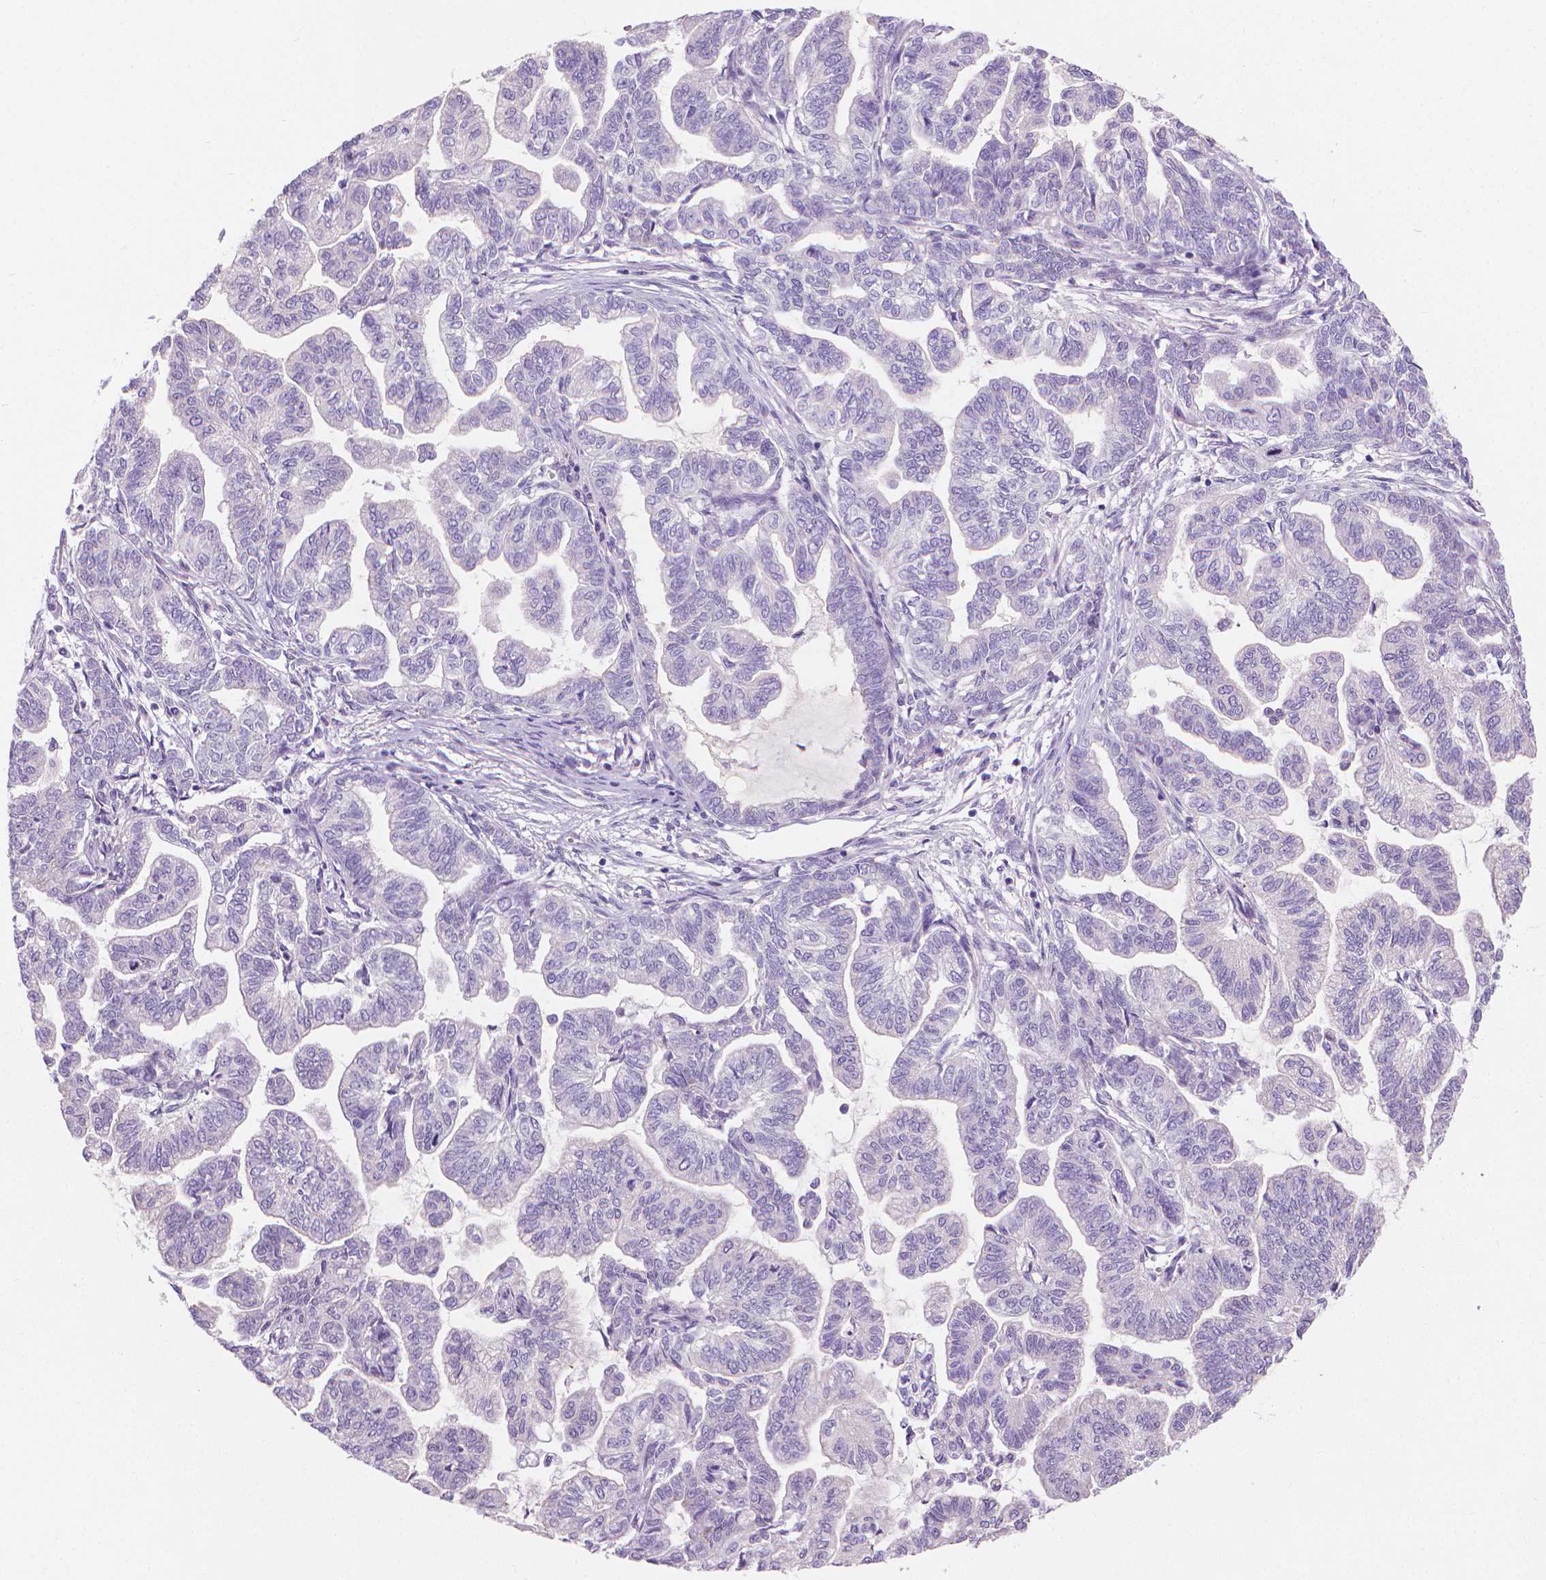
{"staining": {"intensity": "negative", "quantity": "none", "location": "none"}, "tissue": "stomach cancer", "cell_type": "Tumor cells", "image_type": "cancer", "snomed": [{"axis": "morphology", "description": "Adenocarcinoma, NOS"}, {"axis": "topography", "description": "Stomach"}], "caption": "An immunohistochemistry (IHC) micrograph of adenocarcinoma (stomach) is shown. There is no staining in tumor cells of adenocarcinoma (stomach).", "gene": "GSDMA", "patient": {"sex": "male", "age": 83}}